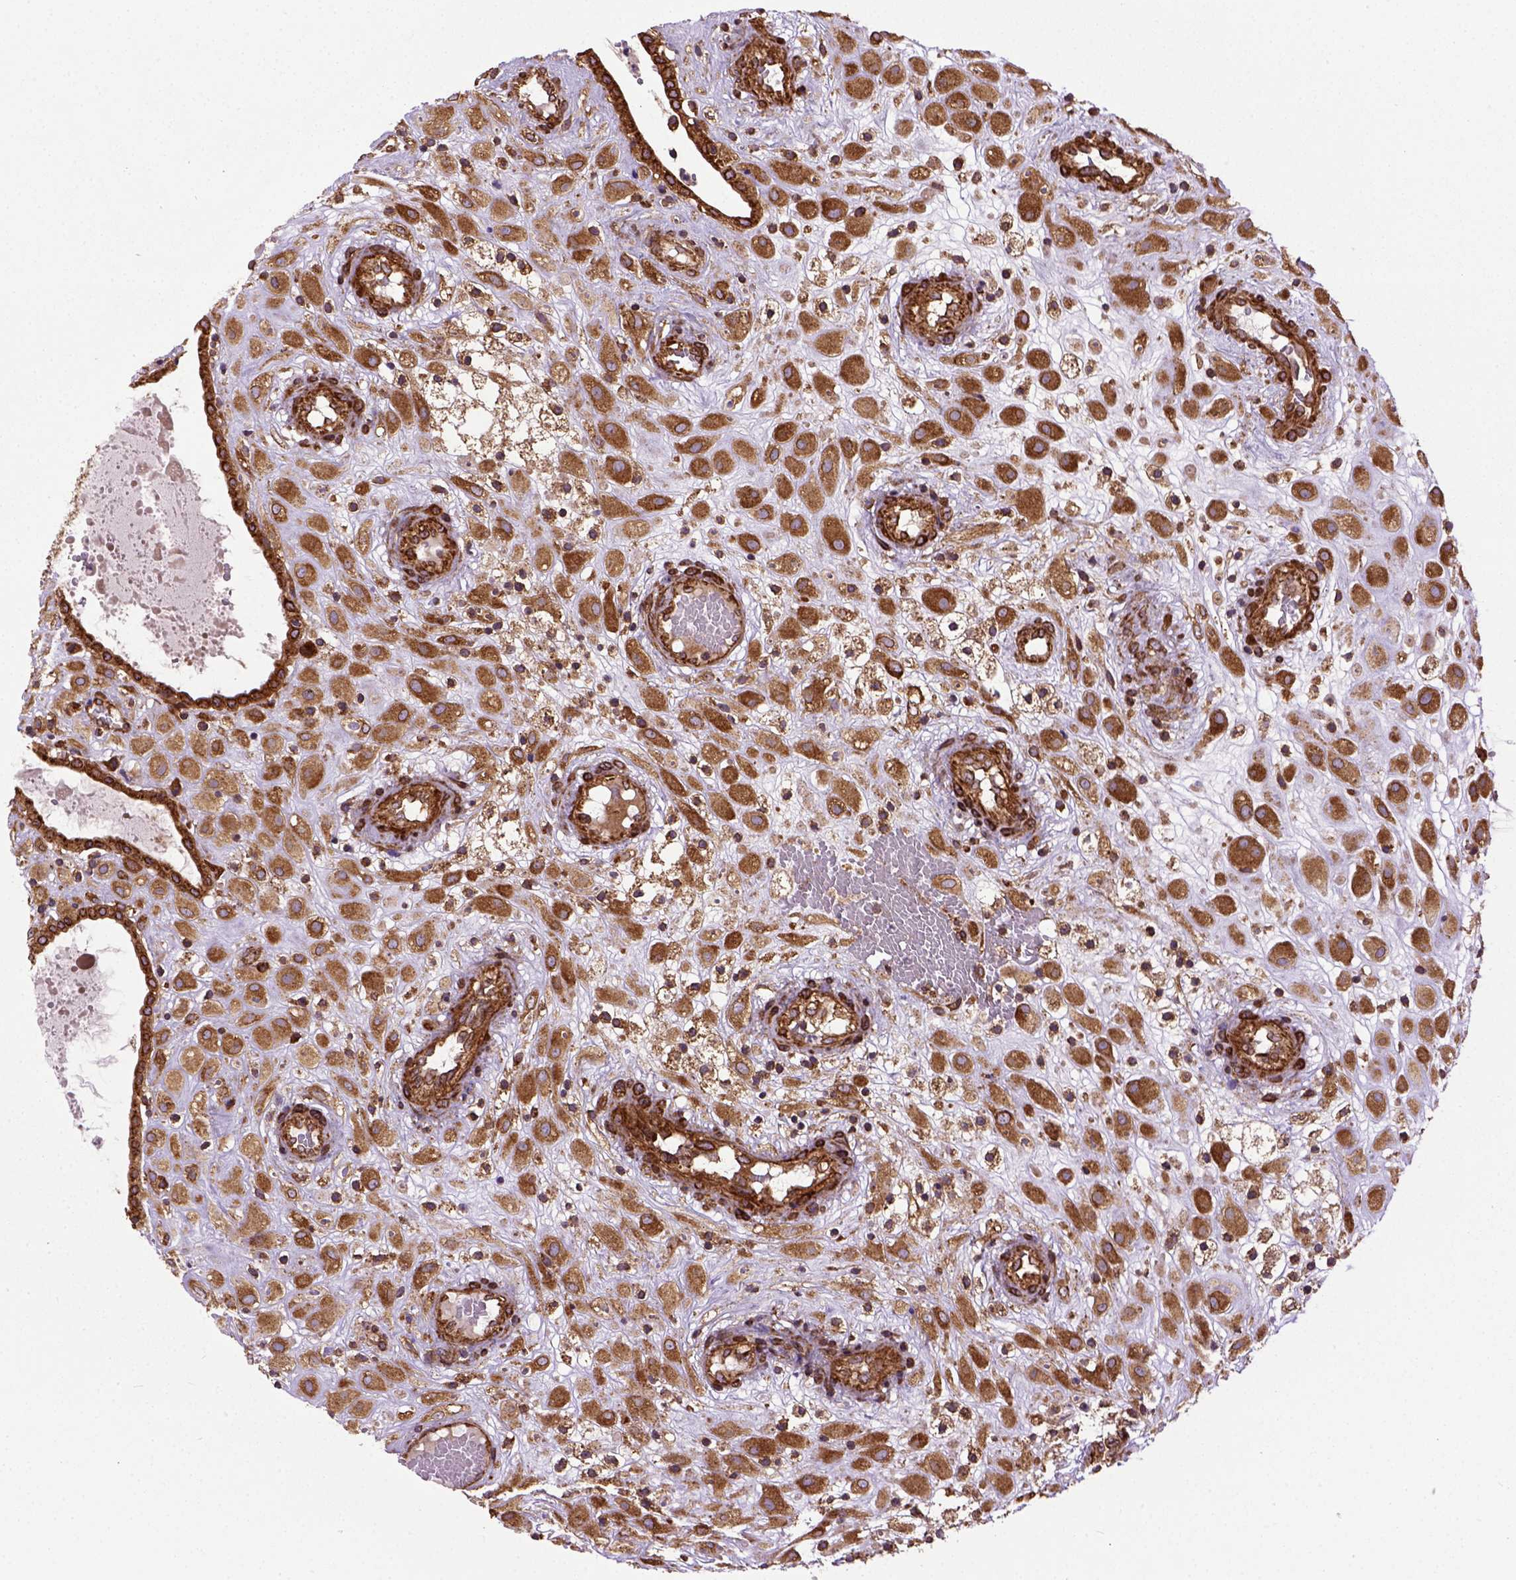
{"staining": {"intensity": "moderate", "quantity": ">75%", "location": "cytoplasmic/membranous"}, "tissue": "placenta", "cell_type": "Decidual cells", "image_type": "normal", "snomed": [{"axis": "morphology", "description": "Normal tissue, NOS"}, {"axis": "topography", "description": "Placenta"}], "caption": "An image of placenta stained for a protein exhibits moderate cytoplasmic/membranous brown staining in decidual cells.", "gene": "CAPRIN1", "patient": {"sex": "female", "age": 24}}